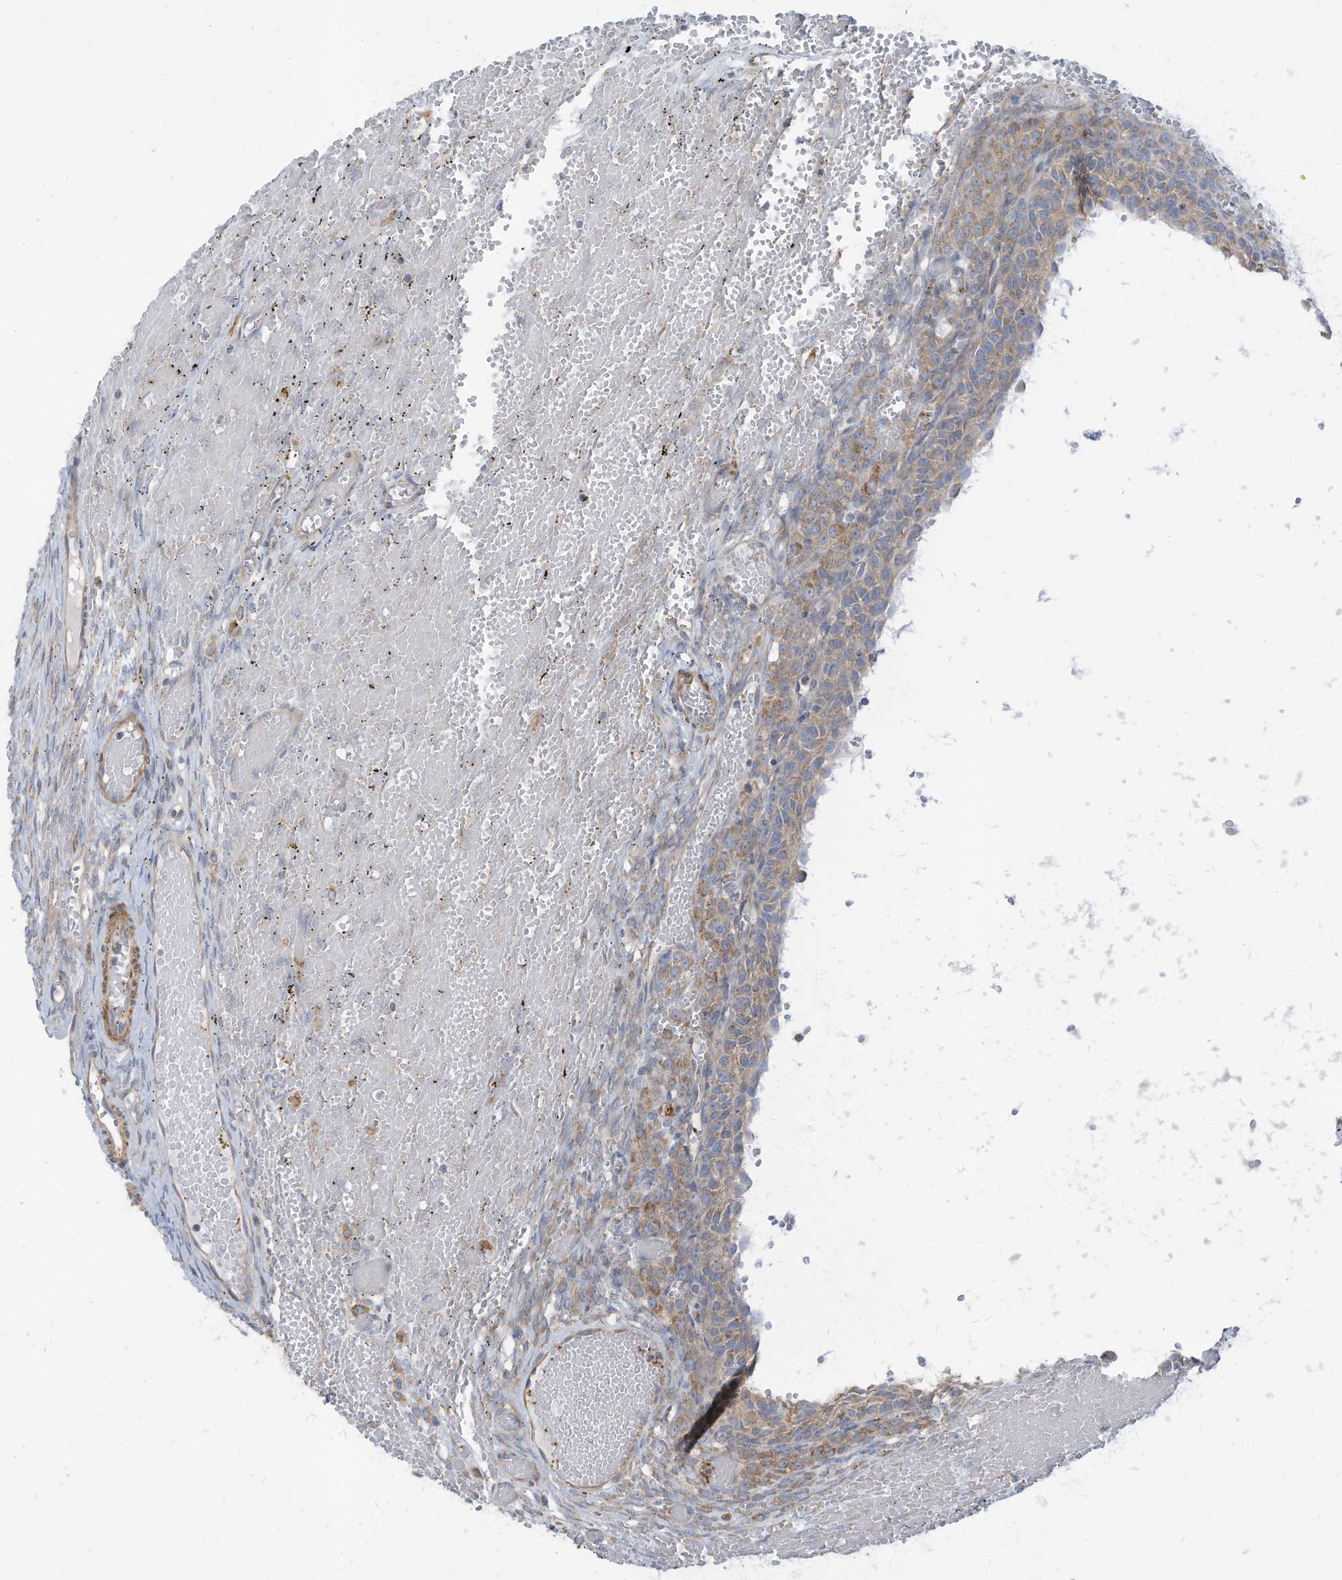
{"staining": {"intensity": "negative", "quantity": "none", "location": "none"}, "tissue": "ovary", "cell_type": "Ovarian stroma cells", "image_type": "normal", "snomed": [{"axis": "morphology", "description": "Adenocarcinoma, NOS"}, {"axis": "topography", "description": "Endometrium"}], "caption": "Human ovary stained for a protein using IHC exhibits no staining in ovarian stroma cells.", "gene": "GTPBP2", "patient": {"sex": "female", "age": 32}}